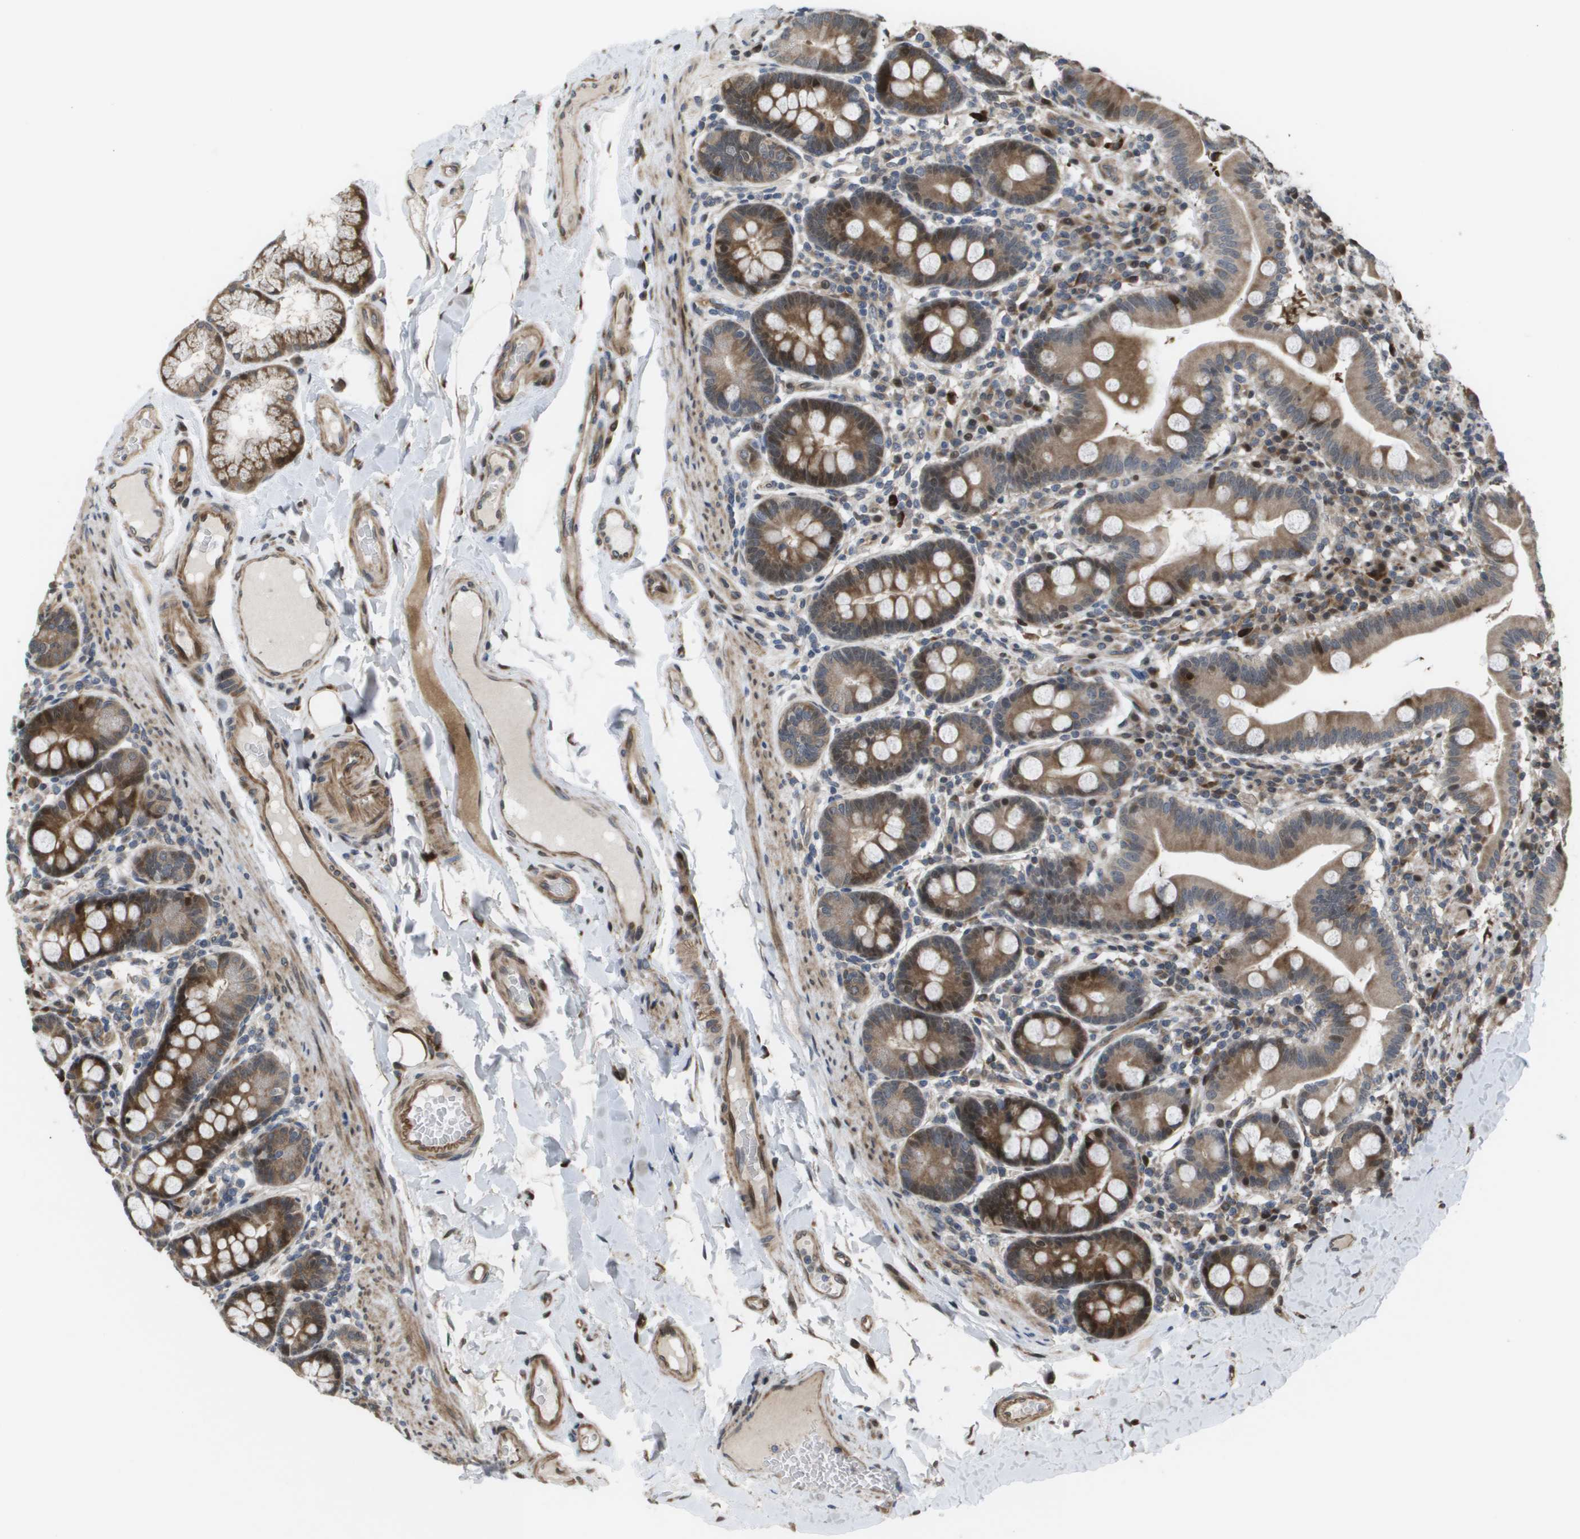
{"staining": {"intensity": "strong", "quantity": ">75%", "location": "cytoplasmic/membranous,nuclear"}, "tissue": "duodenum", "cell_type": "Glandular cells", "image_type": "normal", "snomed": [{"axis": "morphology", "description": "Normal tissue, NOS"}, {"axis": "topography", "description": "Duodenum"}], "caption": "Immunohistochemistry (DAB (3,3'-diaminobenzidine)) staining of normal duodenum shows strong cytoplasmic/membranous,nuclear protein expression in approximately >75% of glandular cells.", "gene": "AXIN2", "patient": {"sex": "male", "age": 50}}